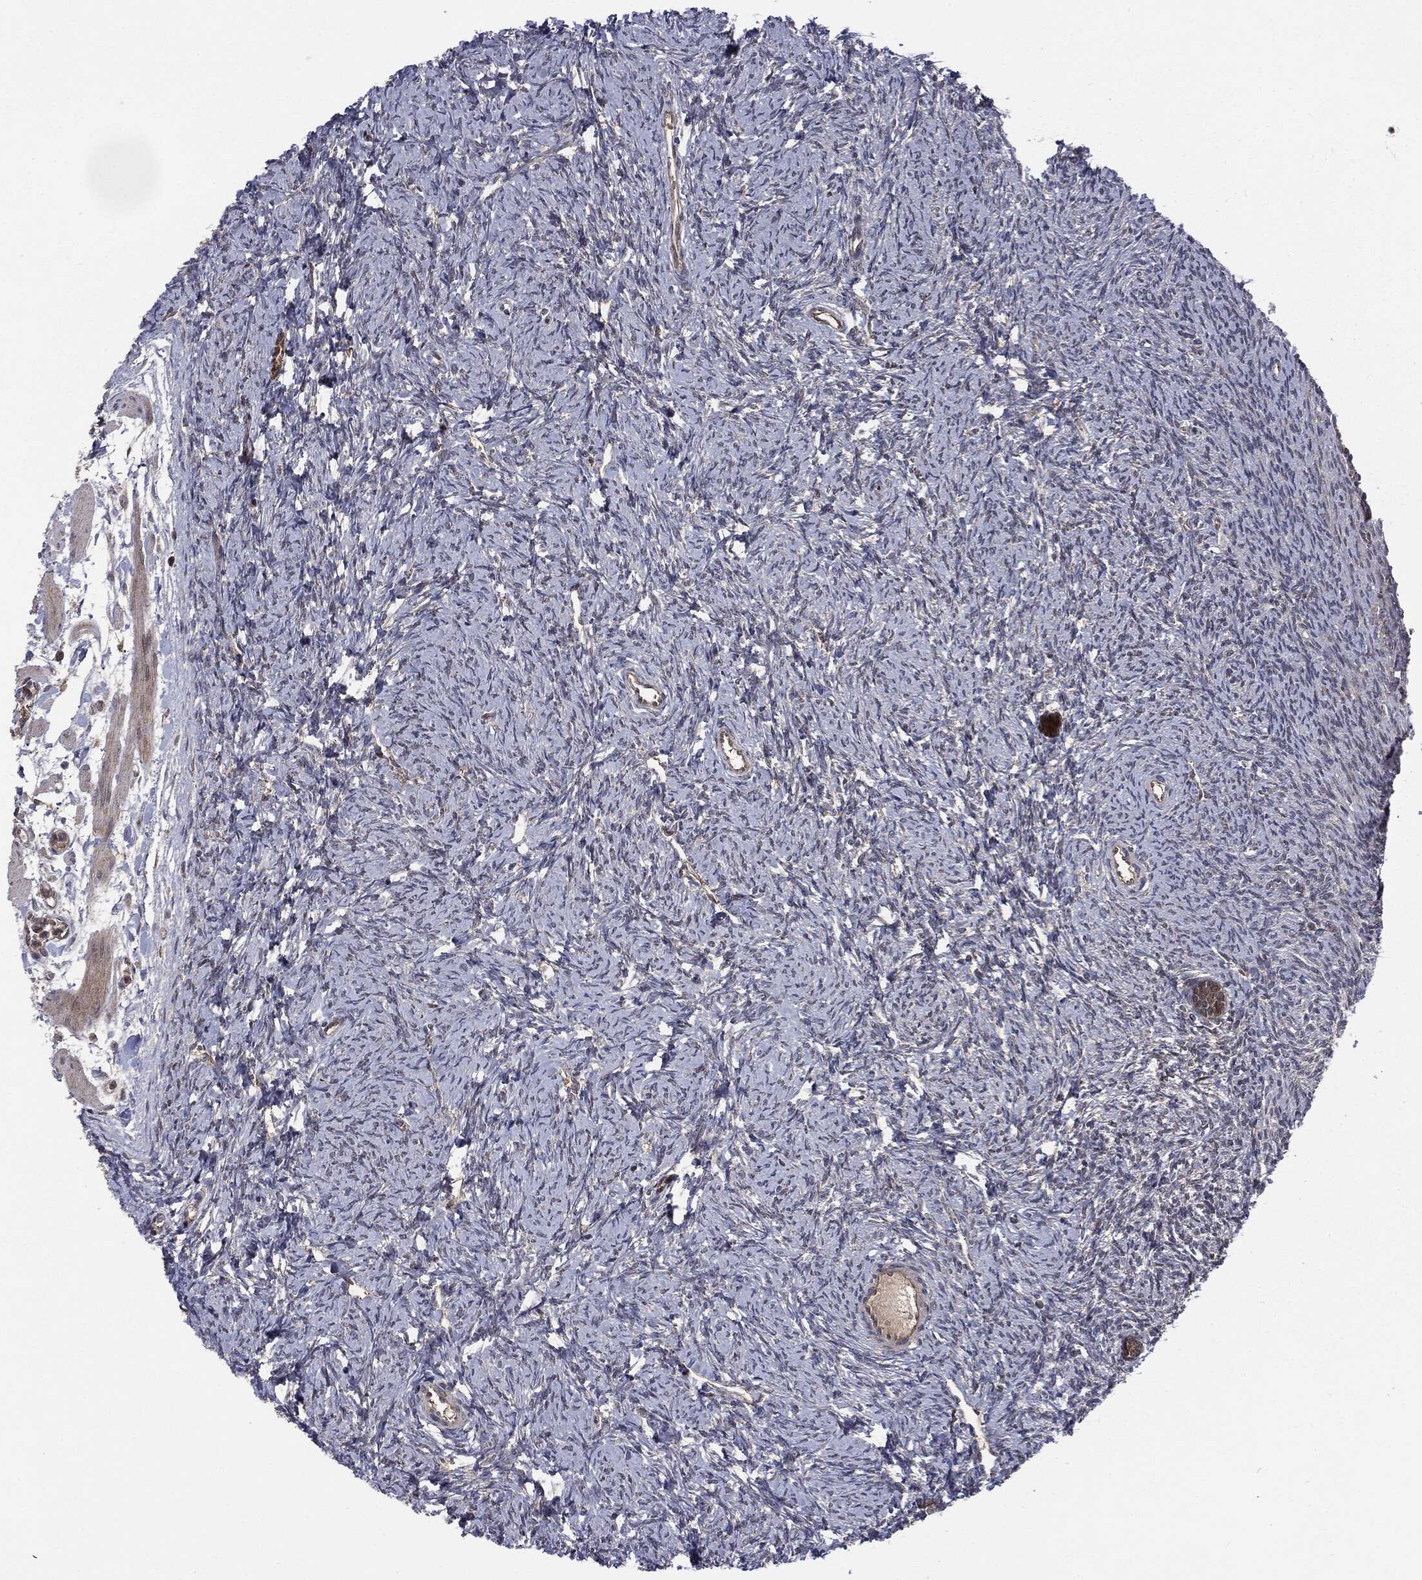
{"staining": {"intensity": "strong", "quantity": "25%-75%", "location": "cytoplasmic/membranous,nuclear"}, "tissue": "ovary", "cell_type": "Follicle cells", "image_type": "normal", "snomed": [{"axis": "morphology", "description": "Normal tissue, NOS"}, {"axis": "topography", "description": "Fallopian tube"}, {"axis": "topography", "description": "Ovary"}], "caption": "Strong cytoplasmic/membranous,nuclear protein positivity is present in approximately 25%-75% of follicle cells in ovary.", "gene": "PTPA", "patient": {"sex": "female", "age": 33}}